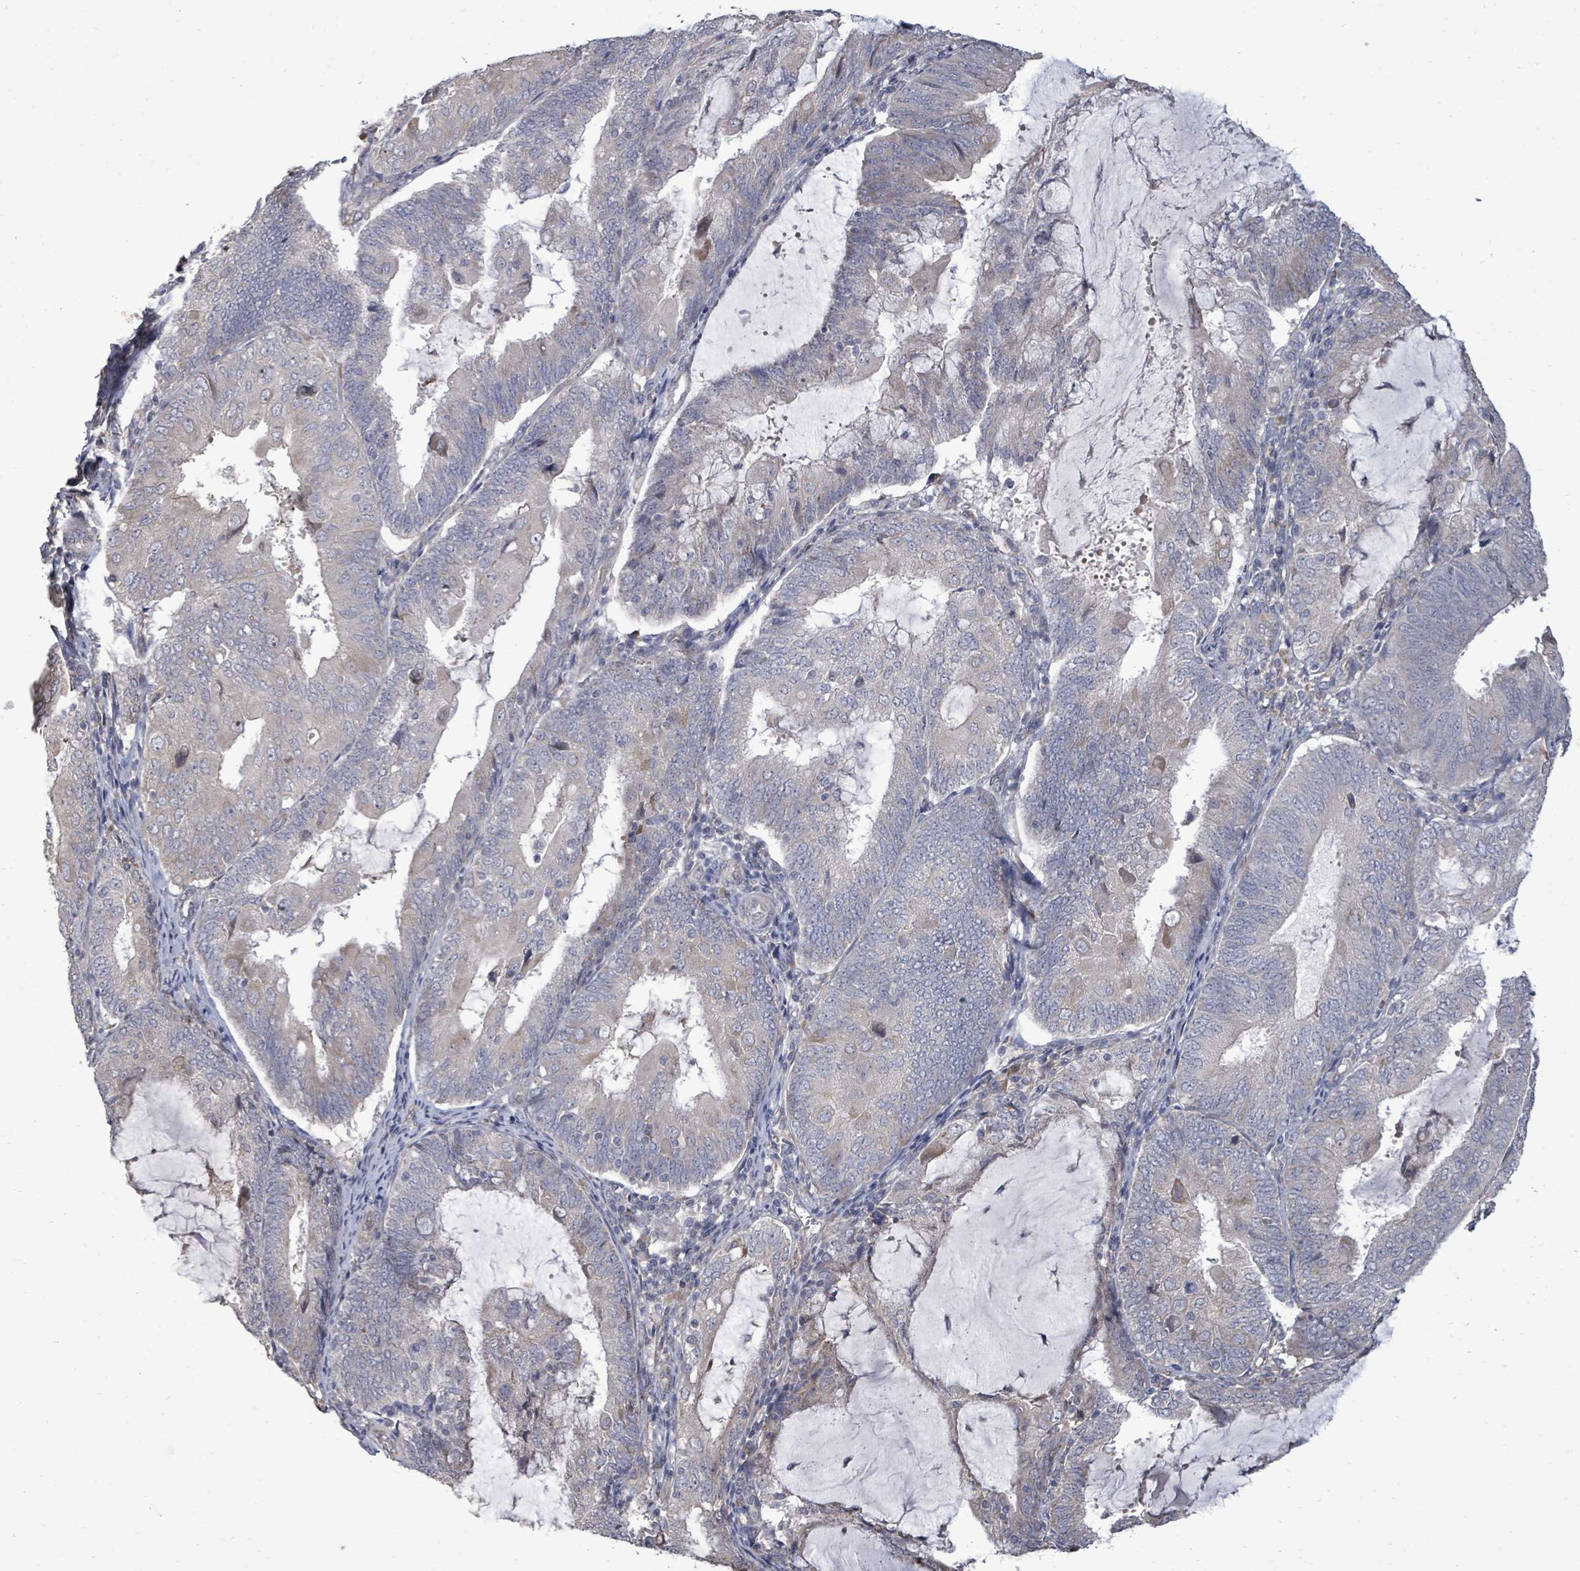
{"staining": {"intensity": "negative", "quantity": "none", "location": "none"}, "tissue": "endometrial cancer", "cell_type": "Tumor cells", "image_type": "cancer", "snomed": [{"axis": "morphology", "description": "Adenocarcinoma, NOS"}, {"axis": "topography", "description": "Endometrium"}], "caption": "Endometrial cancer (adenocarcinoma) was stained to show a protein in brown. There is no significant staining in tumor cells.", "gene": "POMGNT2", "patient": {"sex": "female", "age": 81}}